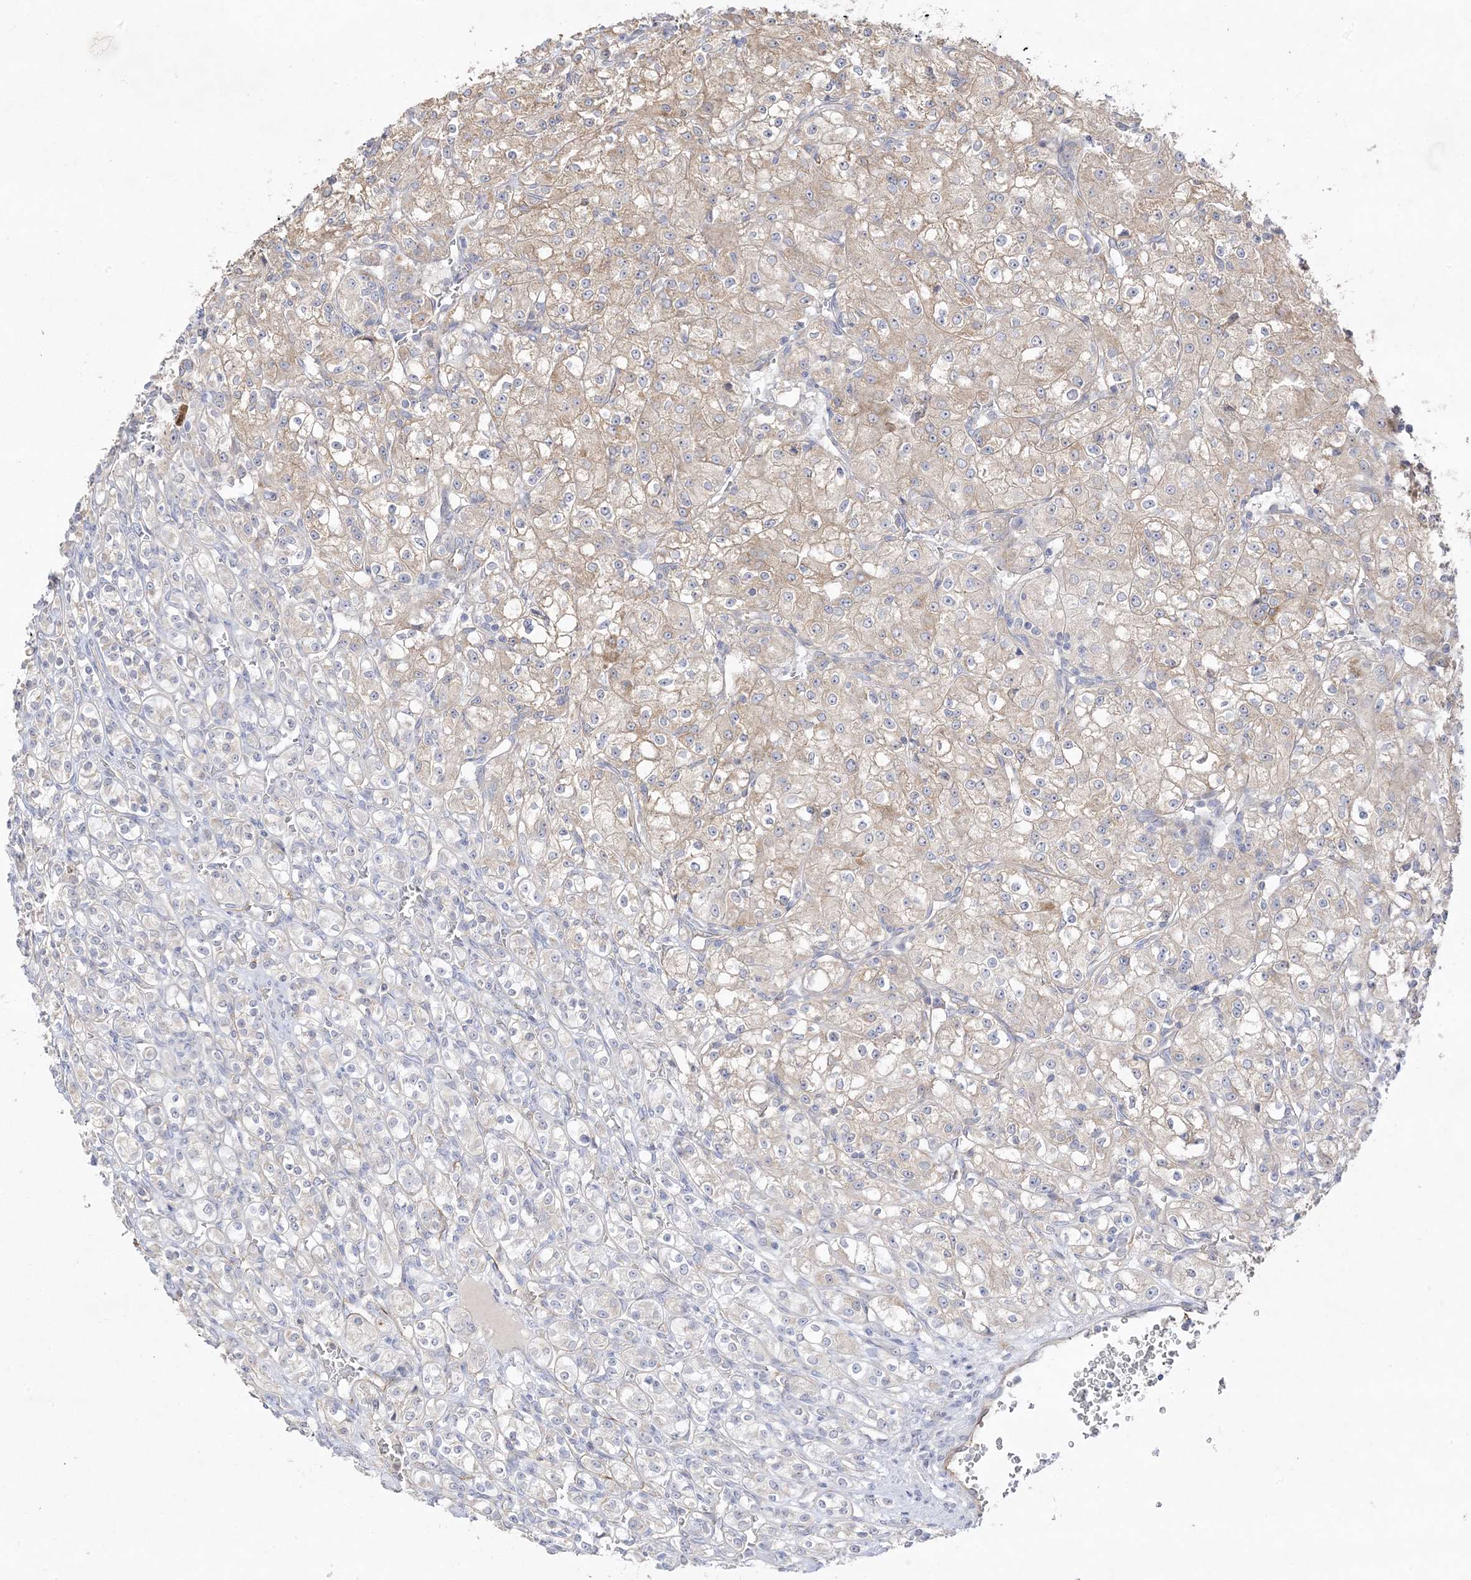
{"staining": {"intensity": "weak", "quantity": "<25%", "location": "cytoplasmic/membranous"}, "tissue": "renal cancer", "cell_type": "Tumor cells", "image_type": "cancer", "snomed": [{"axis": "morphology", "description": "Adenocarcinoma, NOS"}, {"axis": "topography", "description": "Kidney"}], "caption": "Tumor cells show no significant positivity in adenocarcinoma (renal). (IHC, brightfield microscopy, high magnification).", "gene": "TRANK1", "patient": {"sex": "male", "age": 77}}